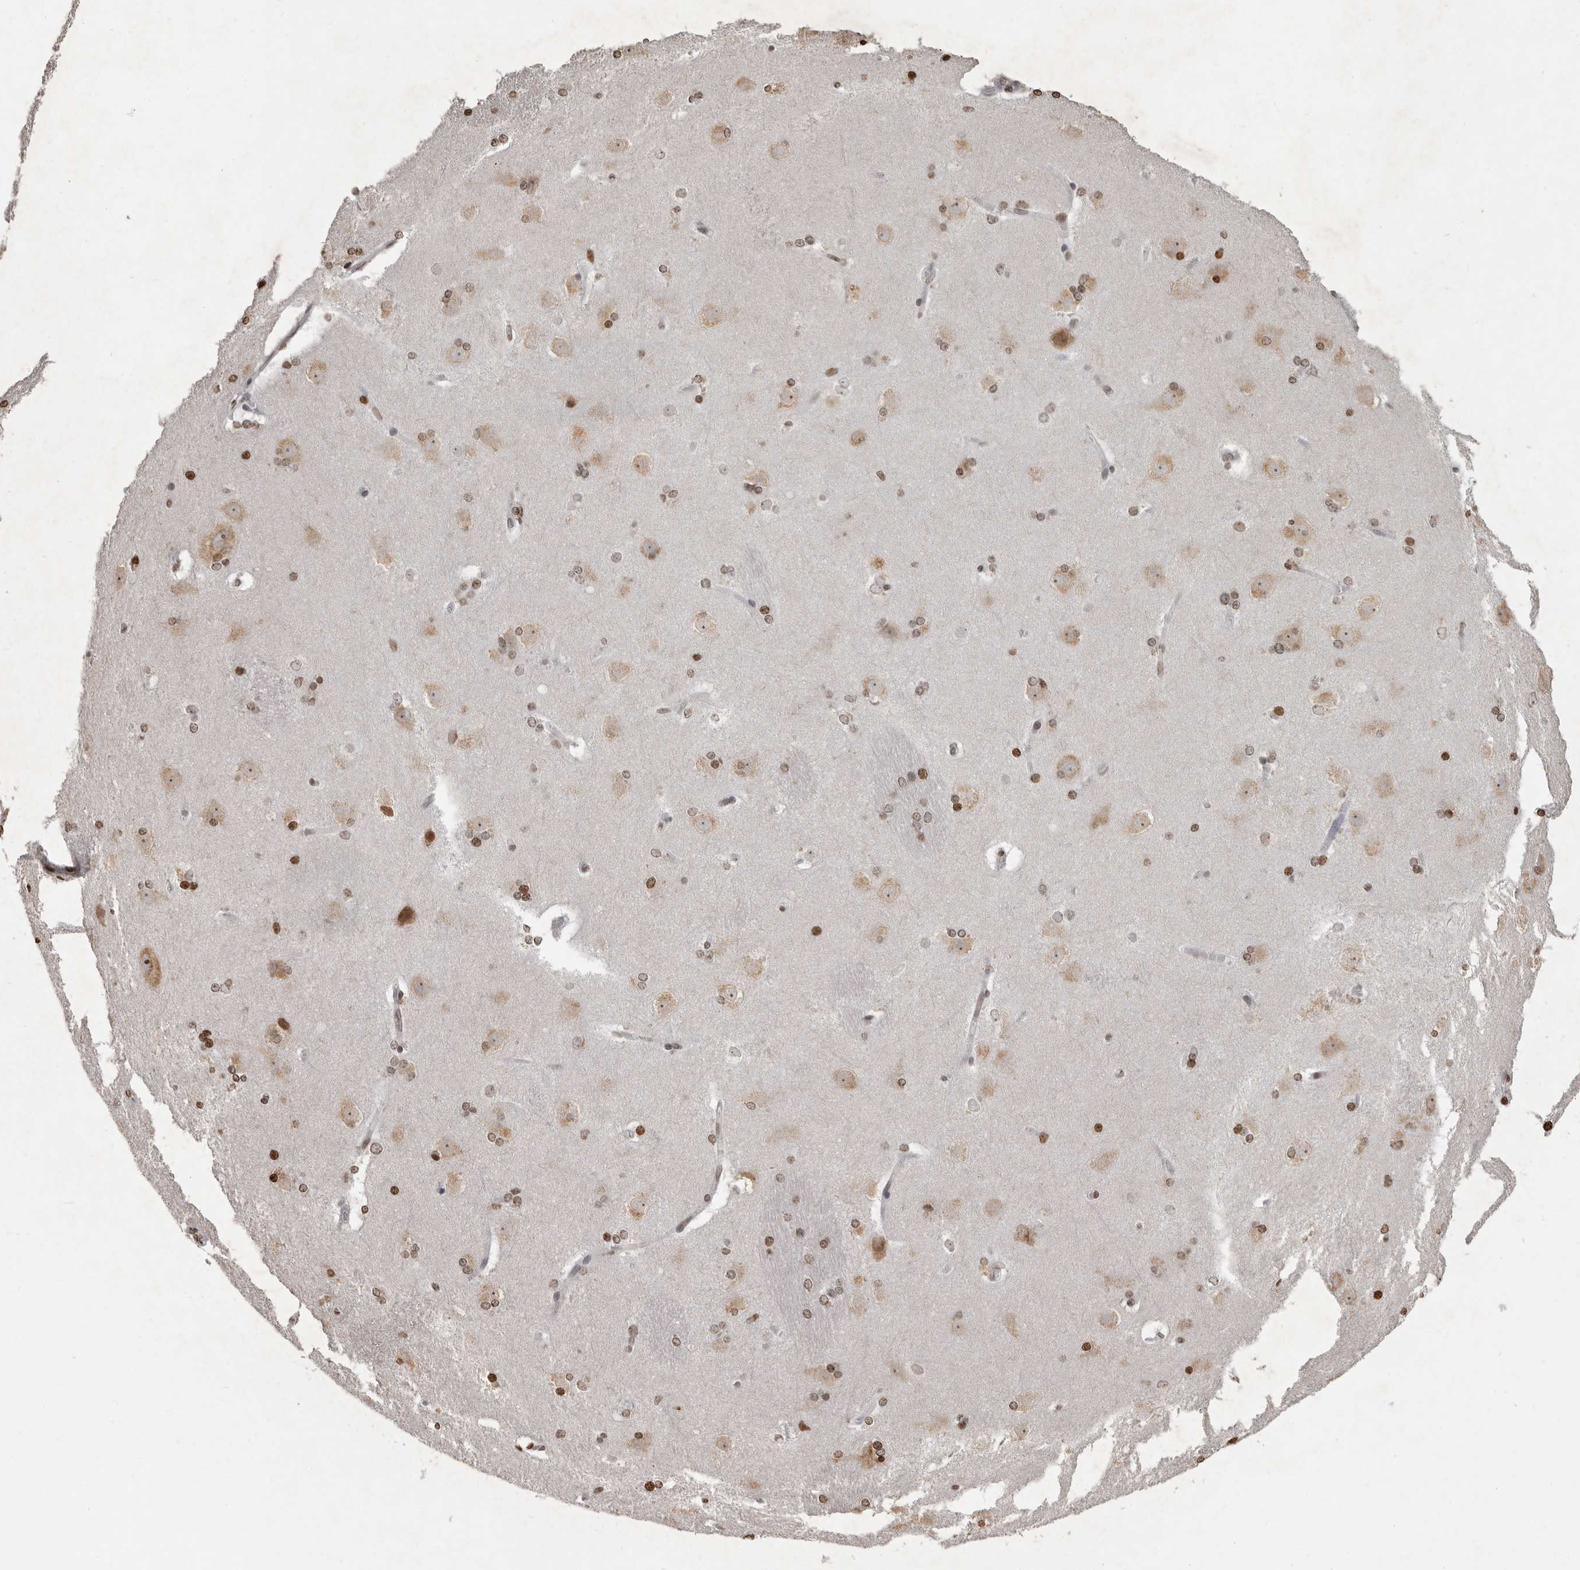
{"staining": {"intensity": "strong", "quantity": "25%-75%", "location": "cytoplasmic/membranous,nuclear"}, "tissue": "caudate", "cell_type": "Glial cells", "image_type": "normal", "snomed": [{"axis": "morphology", "description": "Normal tissue, NOS"}, {"axis": "topography", "description": "Lateral ventricle wall"}], "caption": "Caudate stained with immunohistochemistry demonstrates strong cytoplasmic/membranous,nuclear expression in approximately 25%-75% of glial cells. (DAB IHC with brightfield microscopy, high magnification).", "gene": "WDR45", "patient": {"sex": "female", "age": 19}}